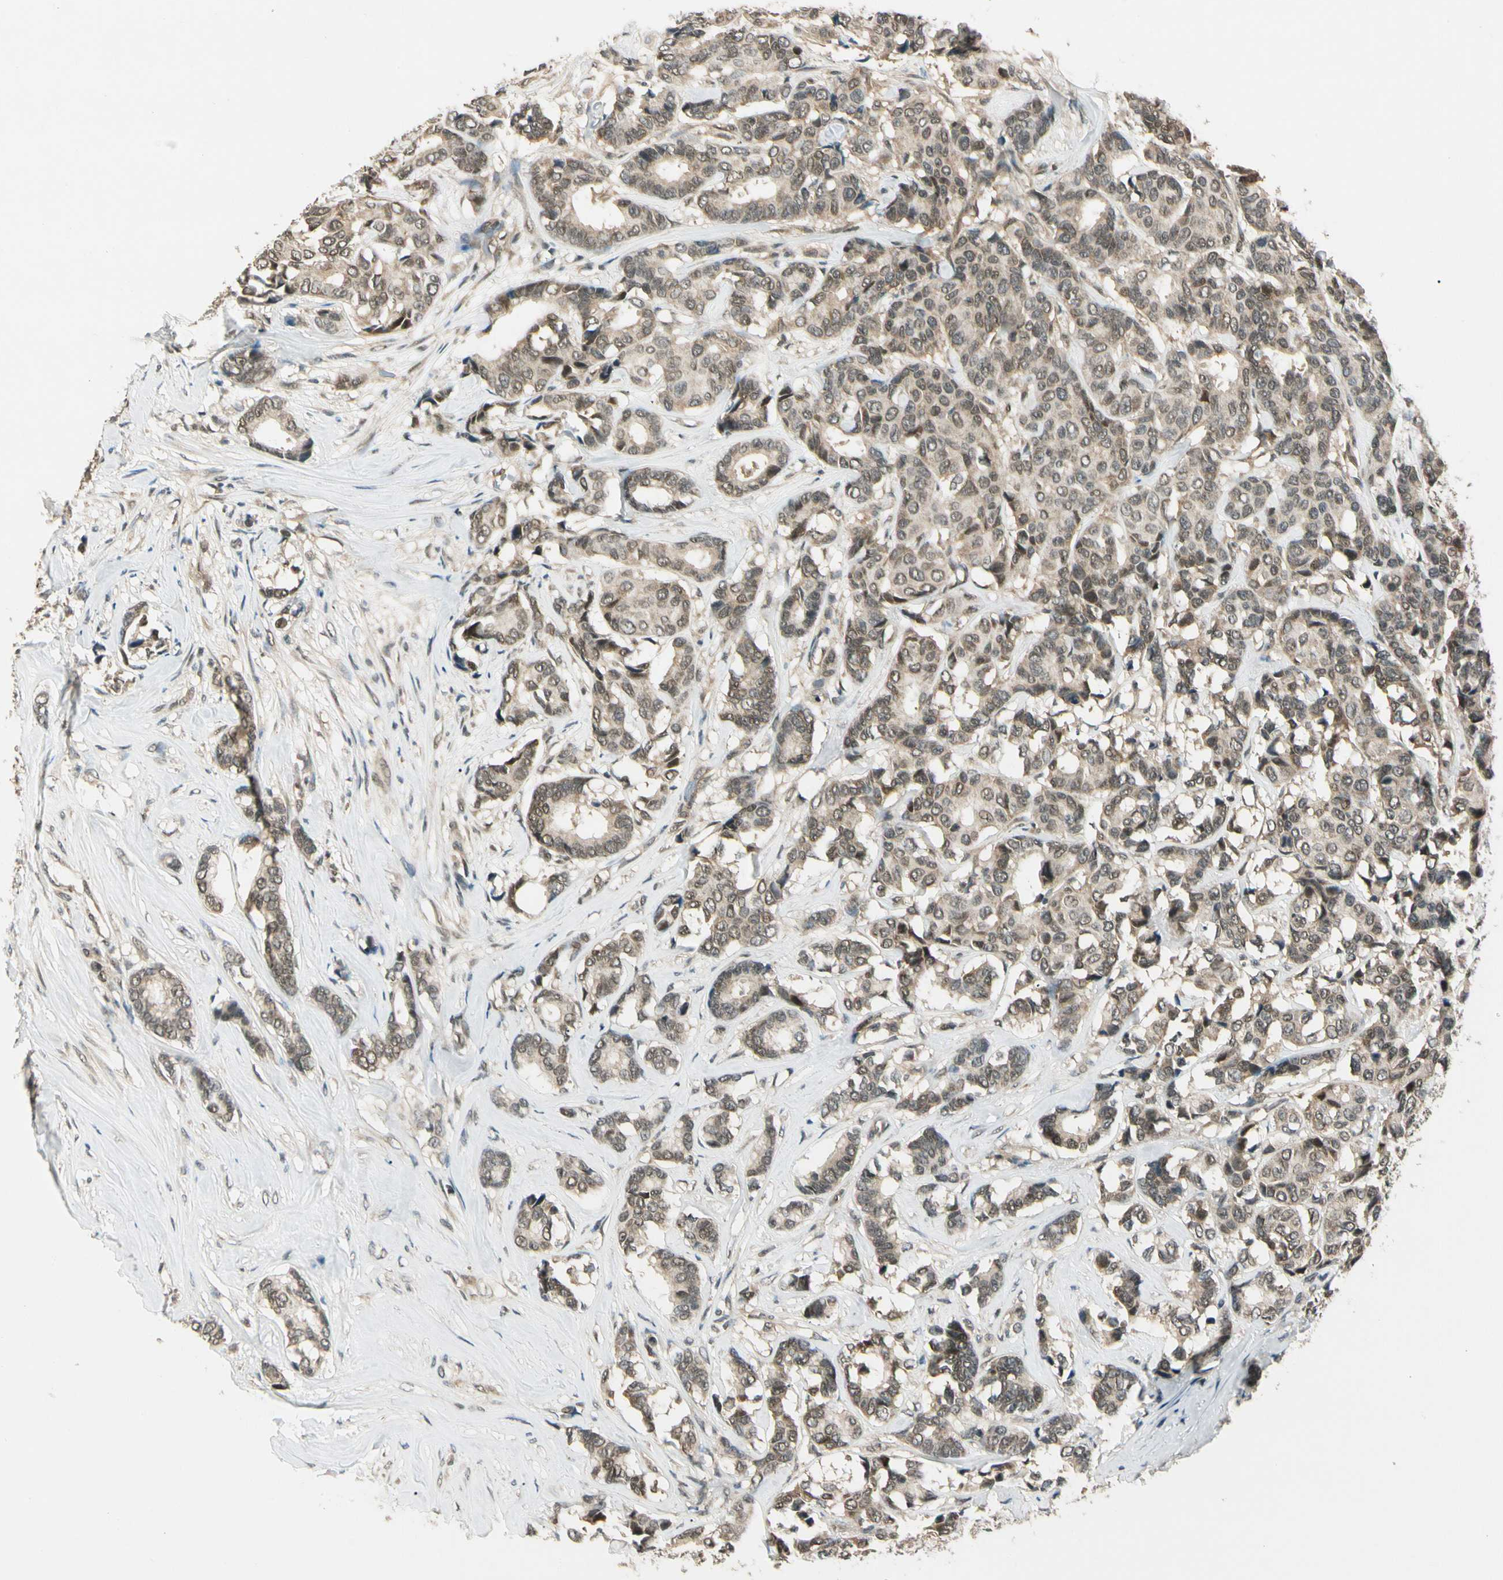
{"staining": {"intensity": "weak", "quantity": ">75%", "location": "cytoplasmic/membranous,nuclear"}, "tissue": "breast cancer", "cell_type": "Tumor cells", "image_type": "cancer", "snomed": [{"axis": "morphology", "description": "Duct carcinoma"}, {"axis": "topography", "description": "Breast"}], "caption": "Breast intraductal carcinoma was stained to show a protein in brown. There is low levels of weak cytoplasmic/membranous and nuclear staining in approximately >75% of tumor cells. Using DAB (brown) and hematoxylin (blue) stains, captured at high magnification using brightfield microscopy.", "gene": "ZSCAN12", "patient": {"sex": "female", "age": 87}}